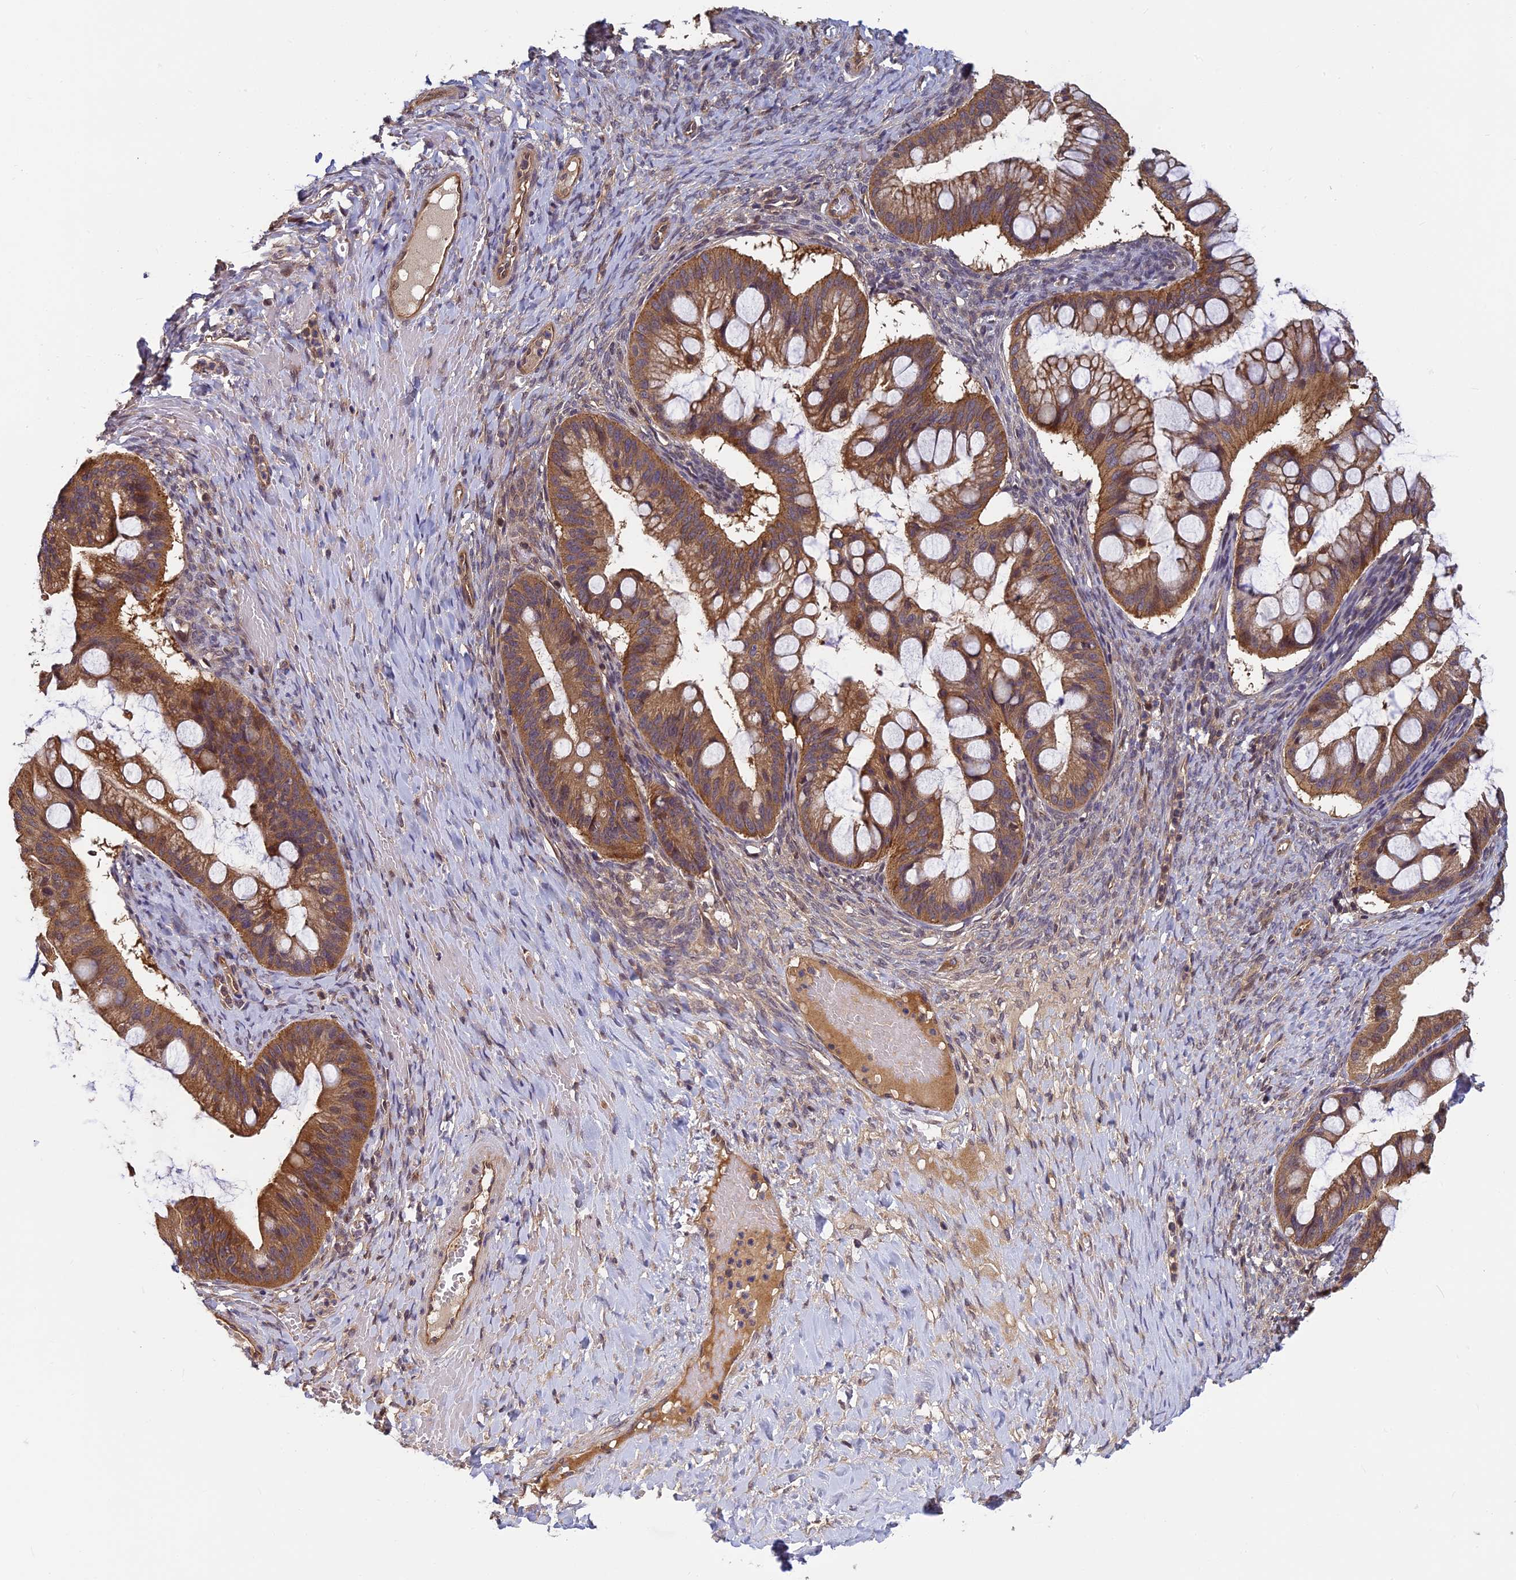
{"staining": {"intensity": "moderate", "quantity": ">75%", "location": "cytoplasmic/membranous"}, "tissue": "ovarian cancer", "cell_type": "Tumor cells", "image_type": "cancer", "snomed": [{"axis": "morphology", "description": "Cystadenocarcinoma, mucinous, NOS"}, {"axis": "topography", "description": "Ovary"}], "caption": "The photomicrograph displays immunohistochemical staining of ovarian cancer. There is moderate cytoplasmic/membranous positivity is present in approximately >75% of tumor cells. (Stains: DAB (3,3'-diaminobenzidine) in brown, nuclei in blue, Microscopy: brightfield microscopy at high magnification).", "gene": "PIKFYVE", "patient": {"sex": "female", "age": 73}}